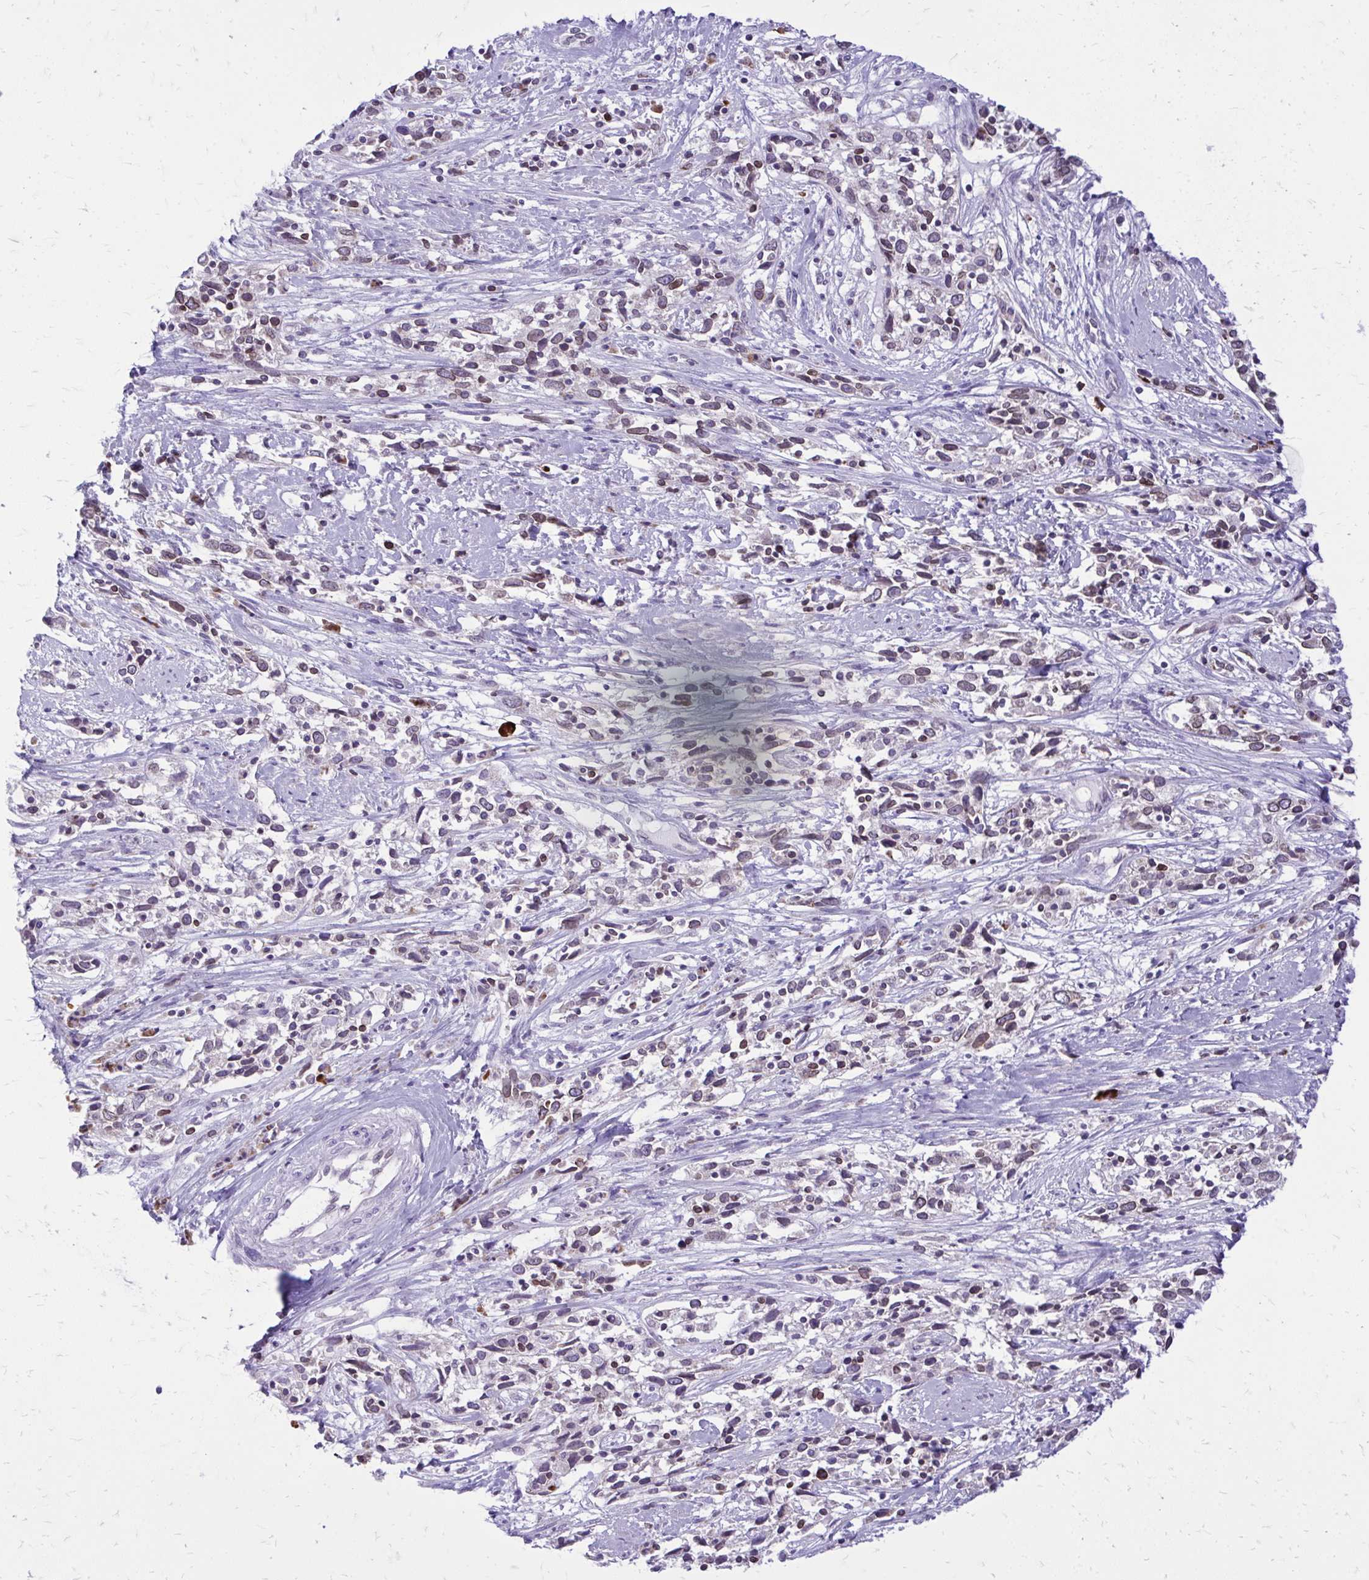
{"staining": {"intensity": "weak", "quantity": "25%-75%", "location": "cytoplasmic/membranous,nuclear"}, "tissue": "cervical cancer", "cell_type": "Tumor cells", "image_type": "cancer", "snomed": [{"axis": "morphology", "description": "Adenocarcinoma, NOS"}, {"axis": "topography", "description": "Cervix"}], "caption": "Weak cytoplasmic/membranous and nuclear staining for a protein is appreciated in about 25%-75% of tumor cells of cervical cancer using IHC.", "gene": "RPS6KA2", "patient": {"sex": "female", "age": 40}}